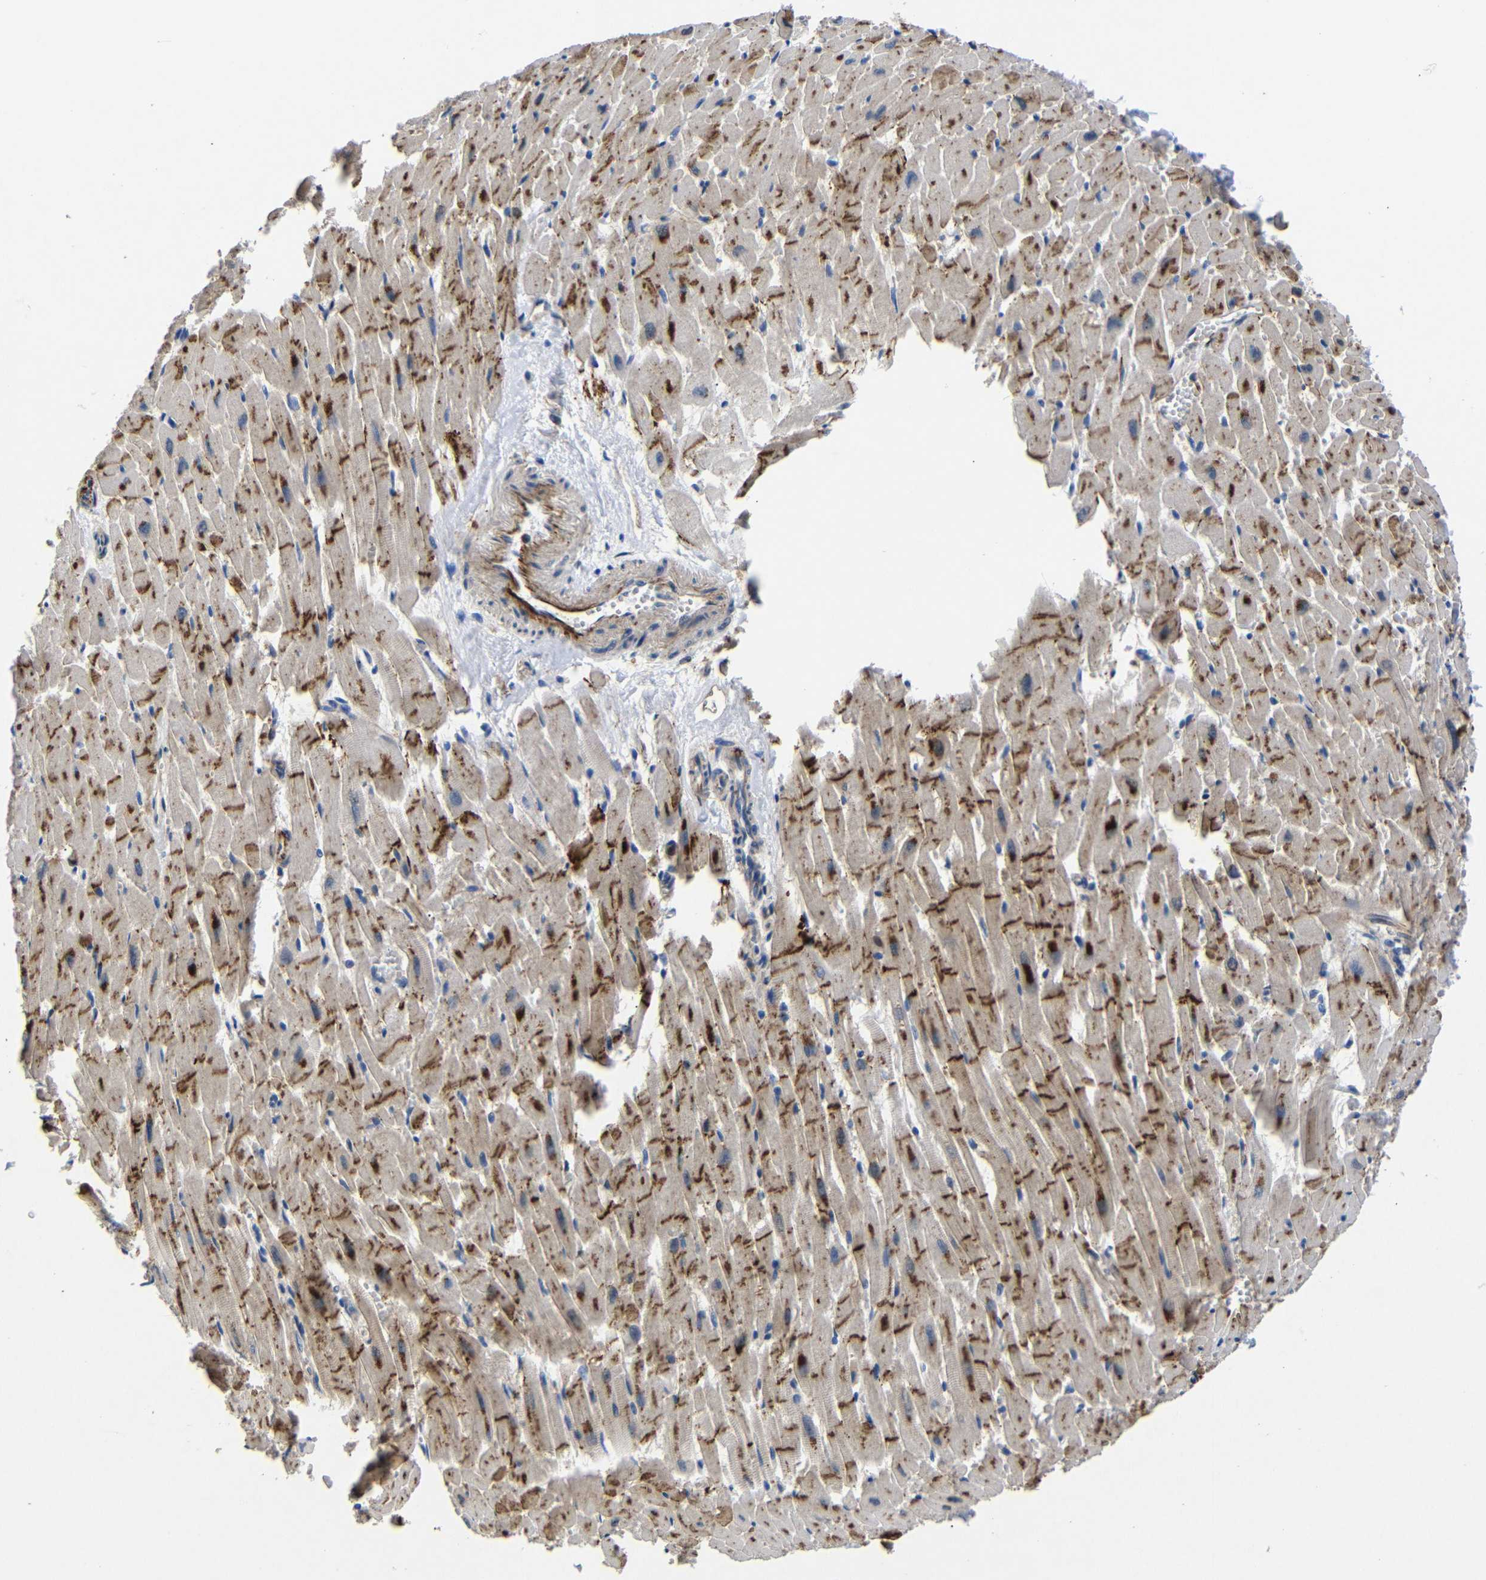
{"staining": {"intensity": "strong", "quantity": "25%-75%", "location": "cytoplasmic/membranous"}, "tissue": "heart muscle", "cell_type": "Cardiomyocytes", "image_type": "normal", "snomed": [{"axis": "morphology", "description": "Normal tissue, NOS"}, {"axis": "topography", "description": "Heart"}], "caption": "Immunohistochemical staining of normal human heart muscle demonstrates strong cytoplasmic/membranous protein staining in about 25%-75% of cardiomyocytes. The staining was performed using DAB, with brown indicating positive protein expression. Nuclei are stained blue with hematoxylin.", "gene": "SDCBP", "patient": {"sex": "female", "age": 19}}